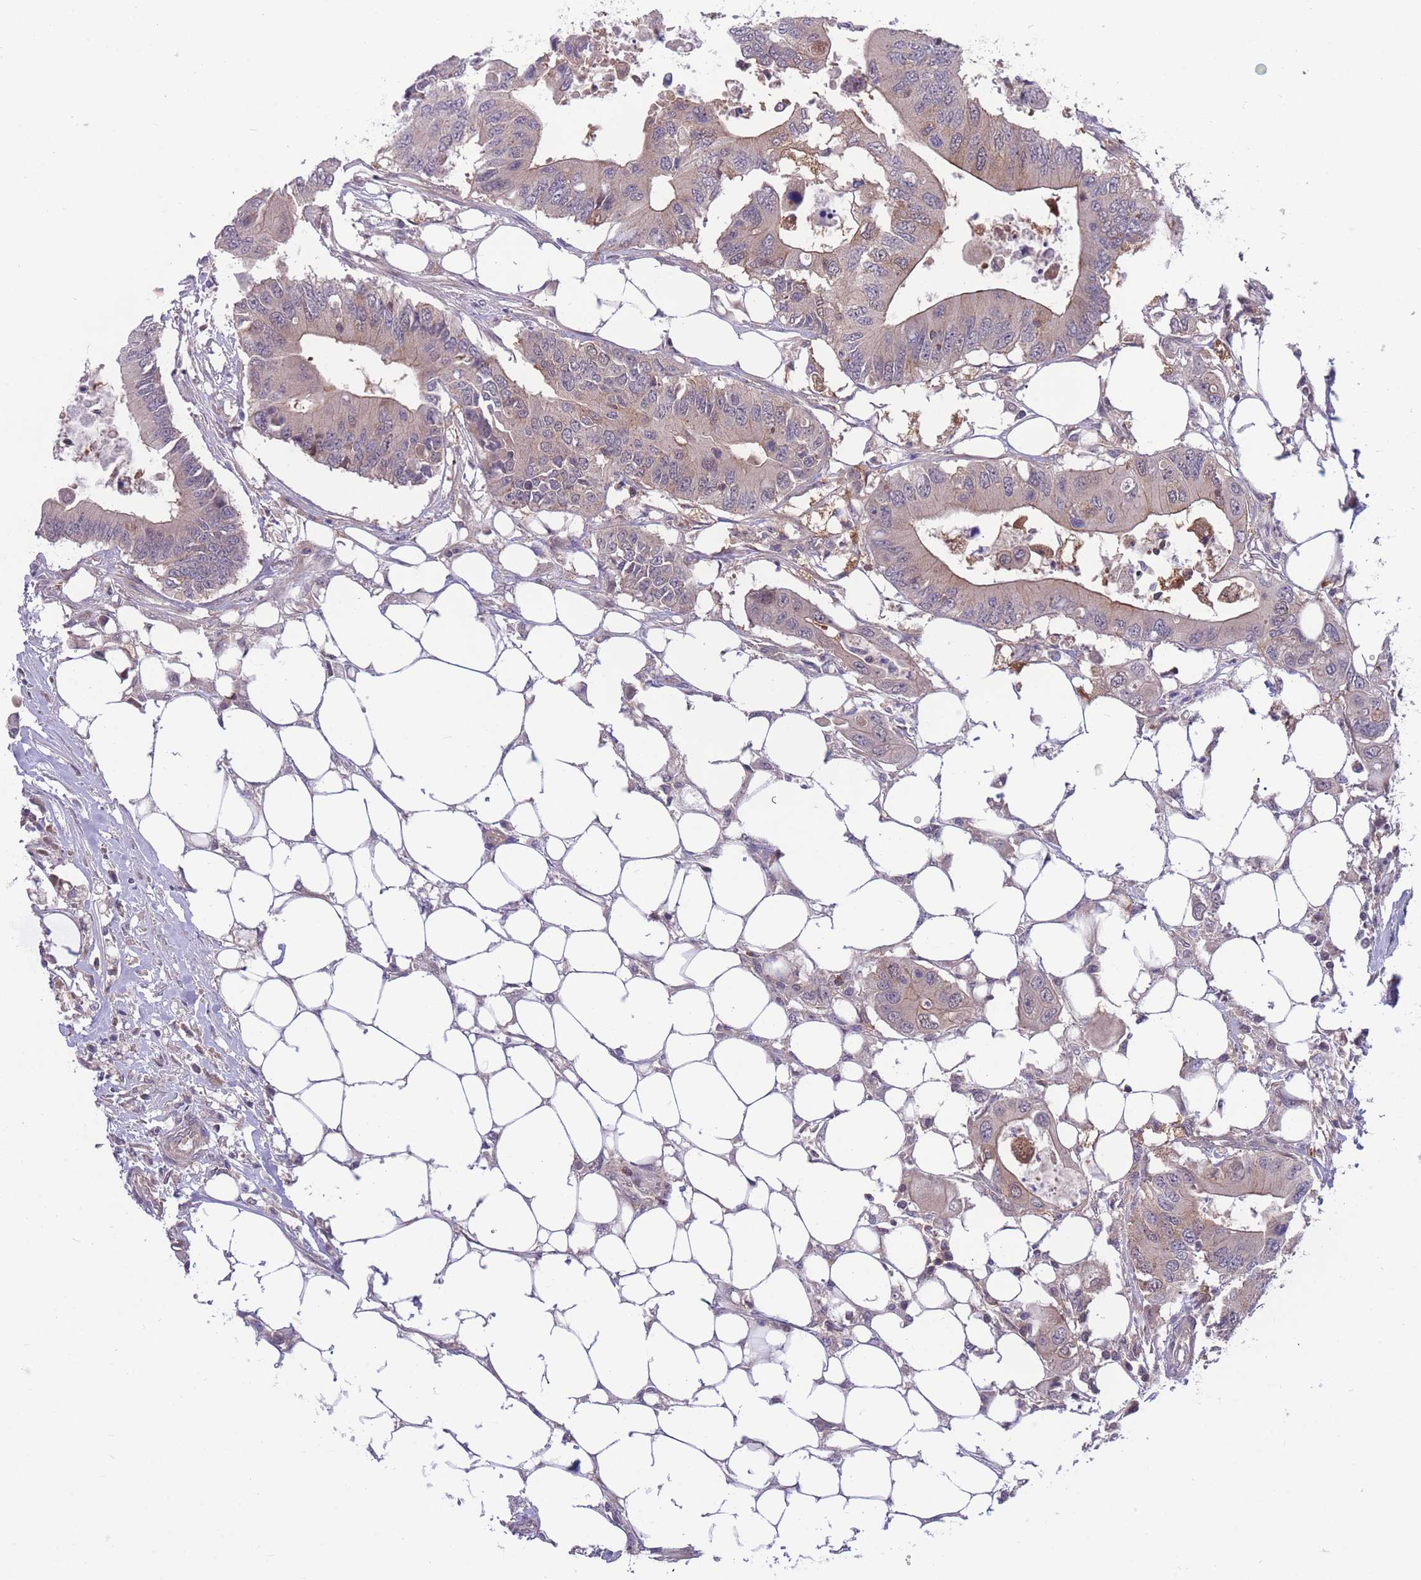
{"staining": {"intensity": "weak", "quantity": "25%-75%", "location": "cytoplasmic/membranous"}, "tissue": "colorectal cancer", "cell_type": "Tumor cells", "image_type": "cancer", "snomed": [{"axis": "morphology", "description": "Adenocarcinoma, NOS"}, {"axis": "topography", "description": "Colon"}], "caption": "The immunohistochemical stain labels weak cytoplasmic/membranous staining in tumor cells of colorectal cancer tissue. Using DAB (3,3'-diaminobenzidine) (brown) and hematoxylin (blue) stains, captured at high magnification using brightfield microscopy.", "gene": "UBE2N", "patient": {"sex": "male", "age": 71}}